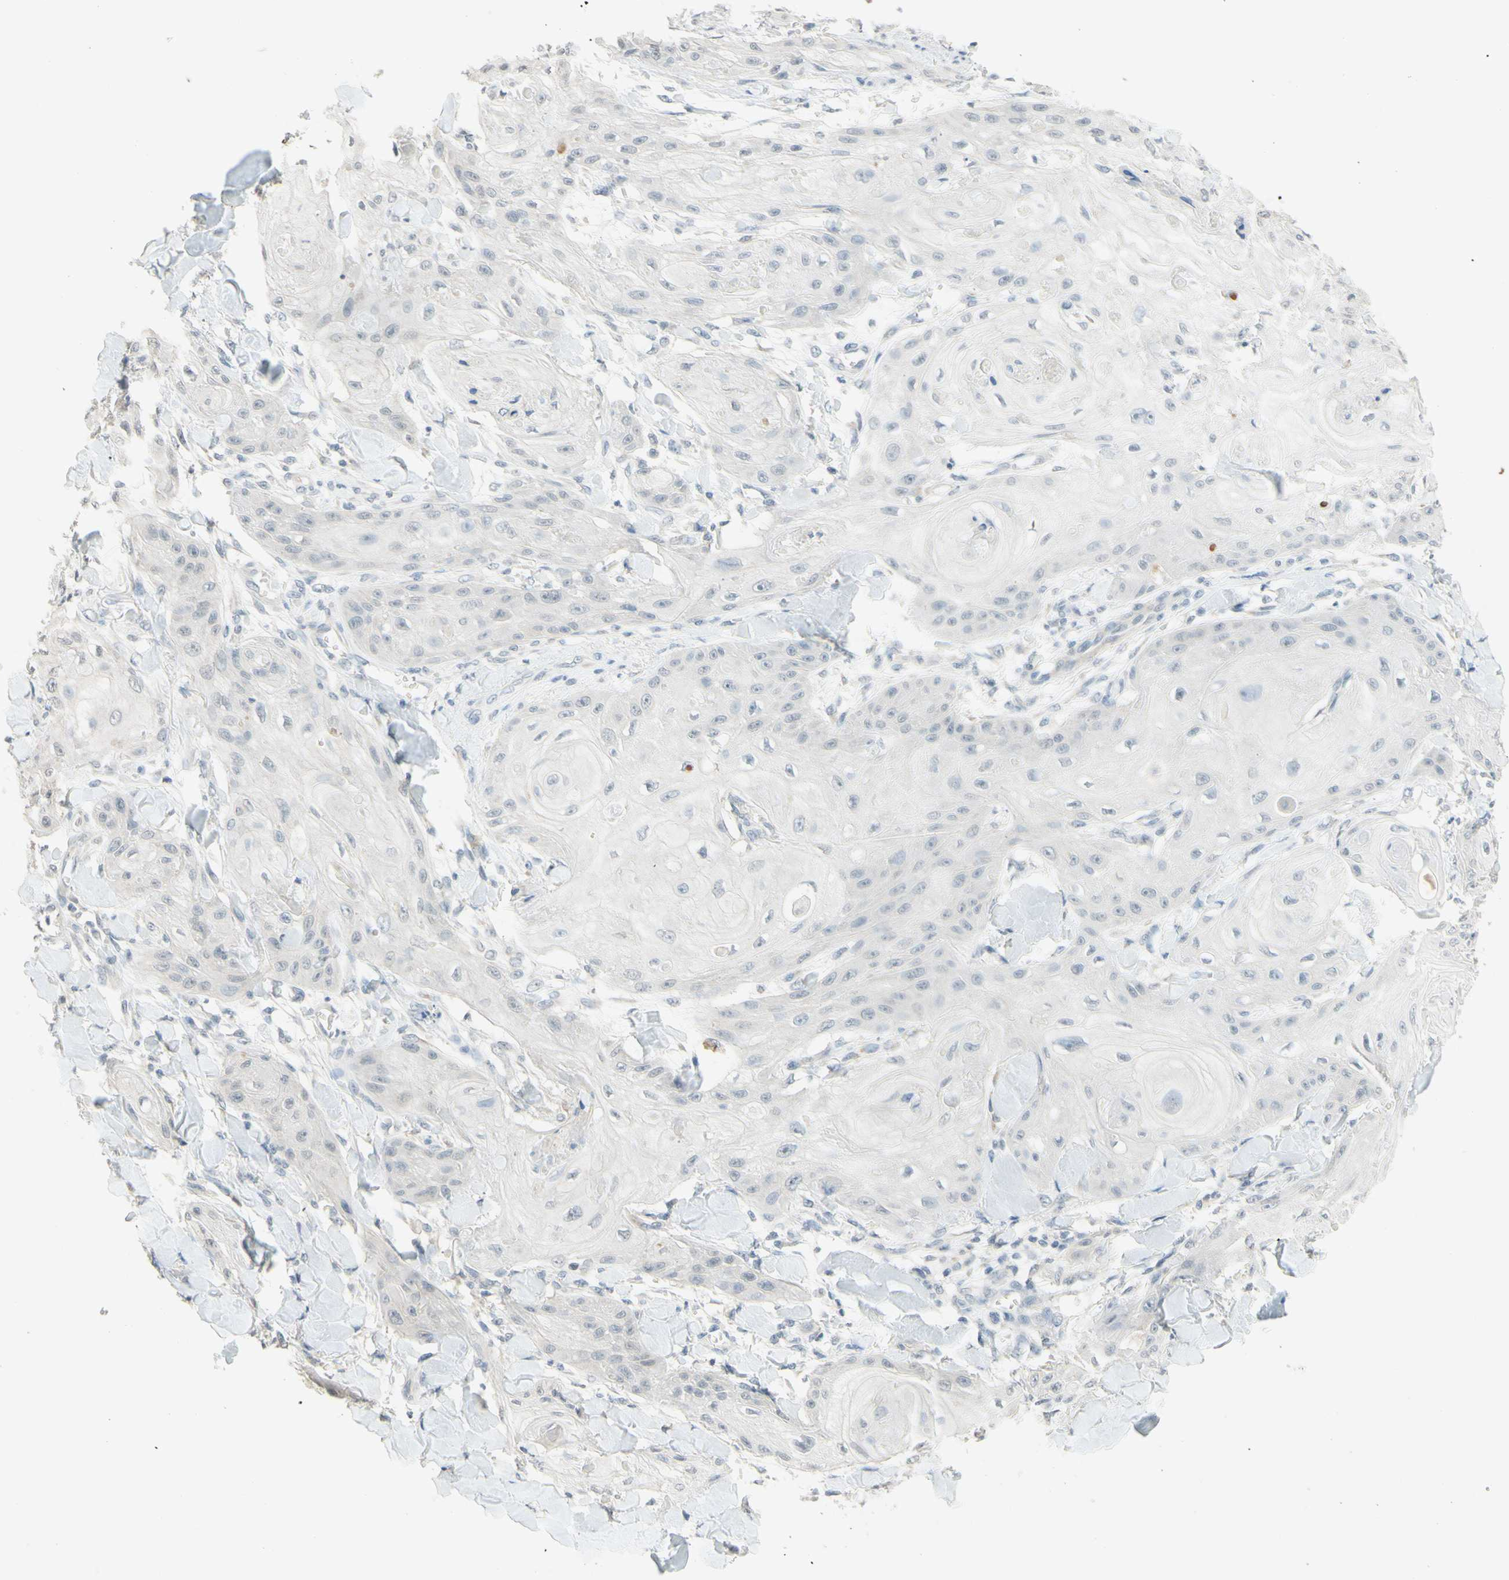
{"staining": {"intensity": "negative", "quantity": "none", "location": "none"}, "tissue": "skin cancer", "cell_type": "Tumor cells", "image_type": "cancer", "snomed": [{"axis": "morphology", "description": "Squamous cell carcinoma, NOS"}, {"axis": "topography", "description": "Skin"}], "caption": "Photomicrograph shows no protein positivity in tumor cells of skin cancer tissue.", "gene": "MAG", "patient": {"sex": "male", "age": 74}}